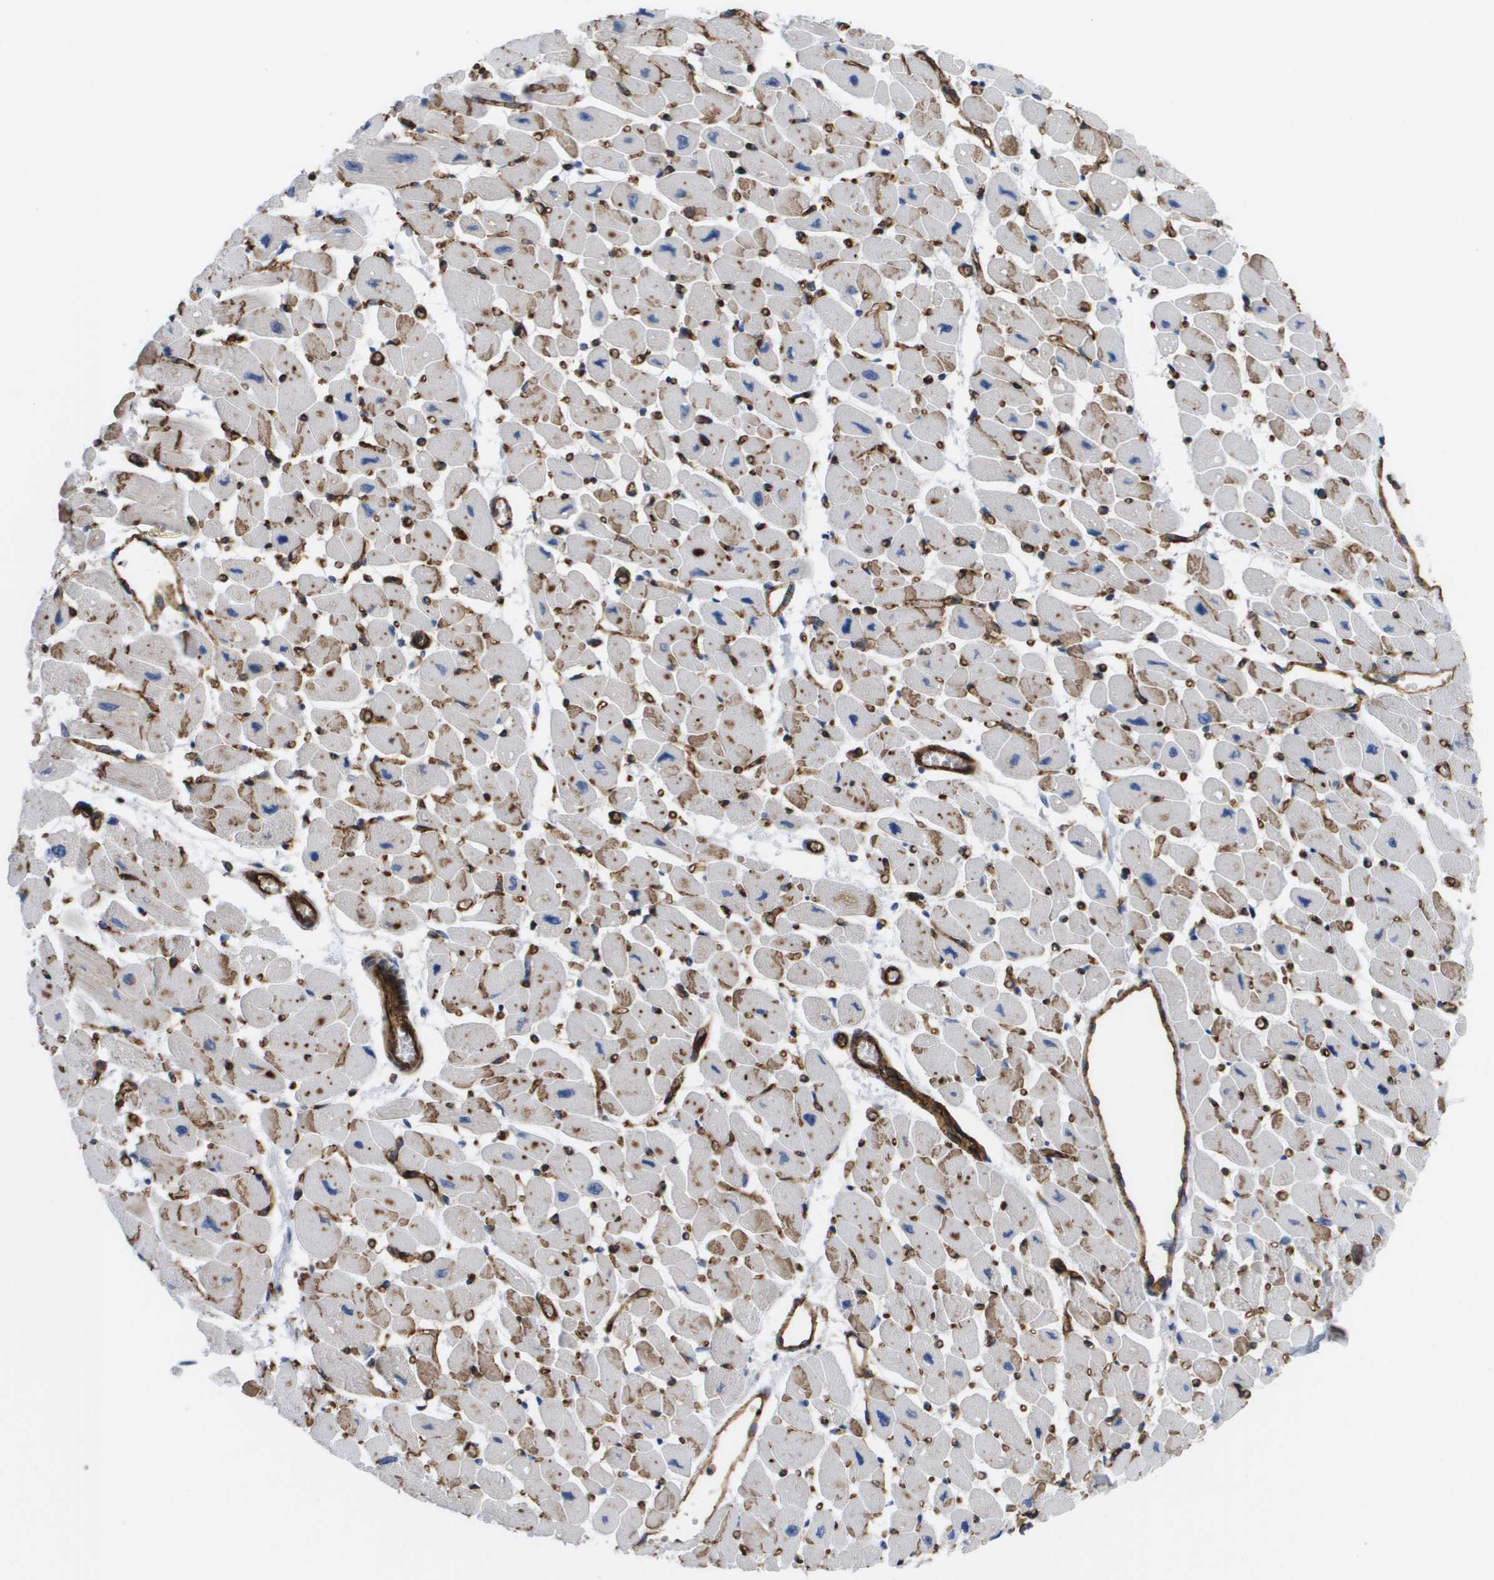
{"staining": {"intensity": "moderate", "quantity": ">75%", "location": "cytoplasmic/membranous"}, "tissue": "heart muscle", "cell_type": "Cardiomyocytes", "image_type": "normal", "snomed": [{"axis": "morphology", "description": "Normal tissue, NOS"}, {"axis": "topography", "description": "Heart"}], "caption": "Protein expression analysis of benign heart muscle exhibits moderate cytoplasmic/membranous expression in about >75% of cardiomyocytes.", "gene": "BST2", "patient": {"sex": "female", "age": 54}}